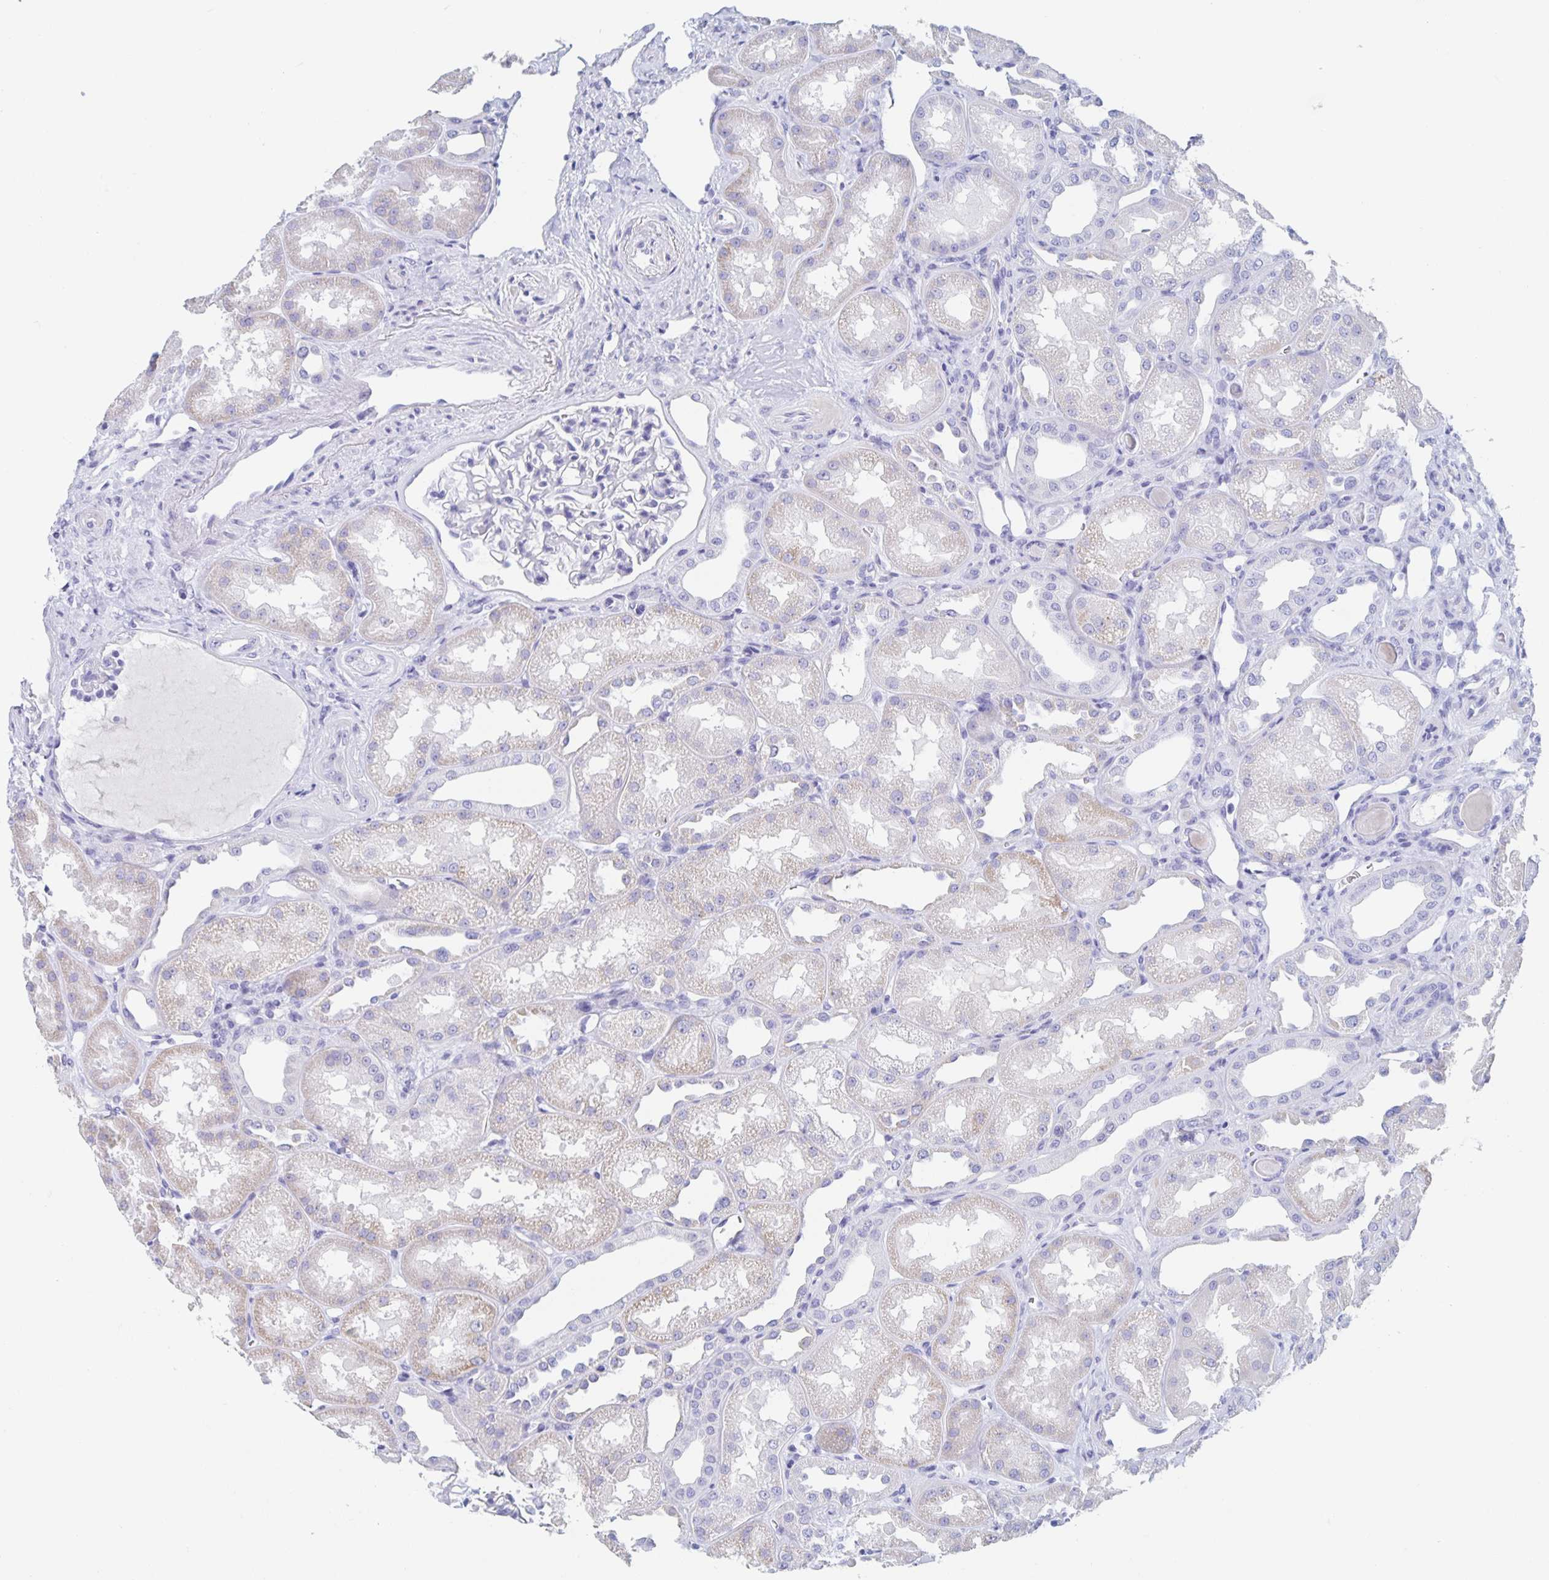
{"staining": {"intensity": "negative", "quantity": "none", "location": "none"}, "tissue": "kidney", "cell_type": "Cells in glomeruli", "image_type": "normal", "snomed": [{"axis": "morphology", "description": "Normal tissue, NOS"}, {"axis": "topography", "description": "Kidney"}], "caption": "Unremarkable kidney was stained to show a protein in brown. There is no significant positivity in cells in glomeruli. Brightfield microscopy of immunohistochemistry (IHC) stained with DAB (brown) and hematoxylin (blue), captured at high magnification.", "gene": "DMBT1", "patient": {"sex": "male", "age": 61}}